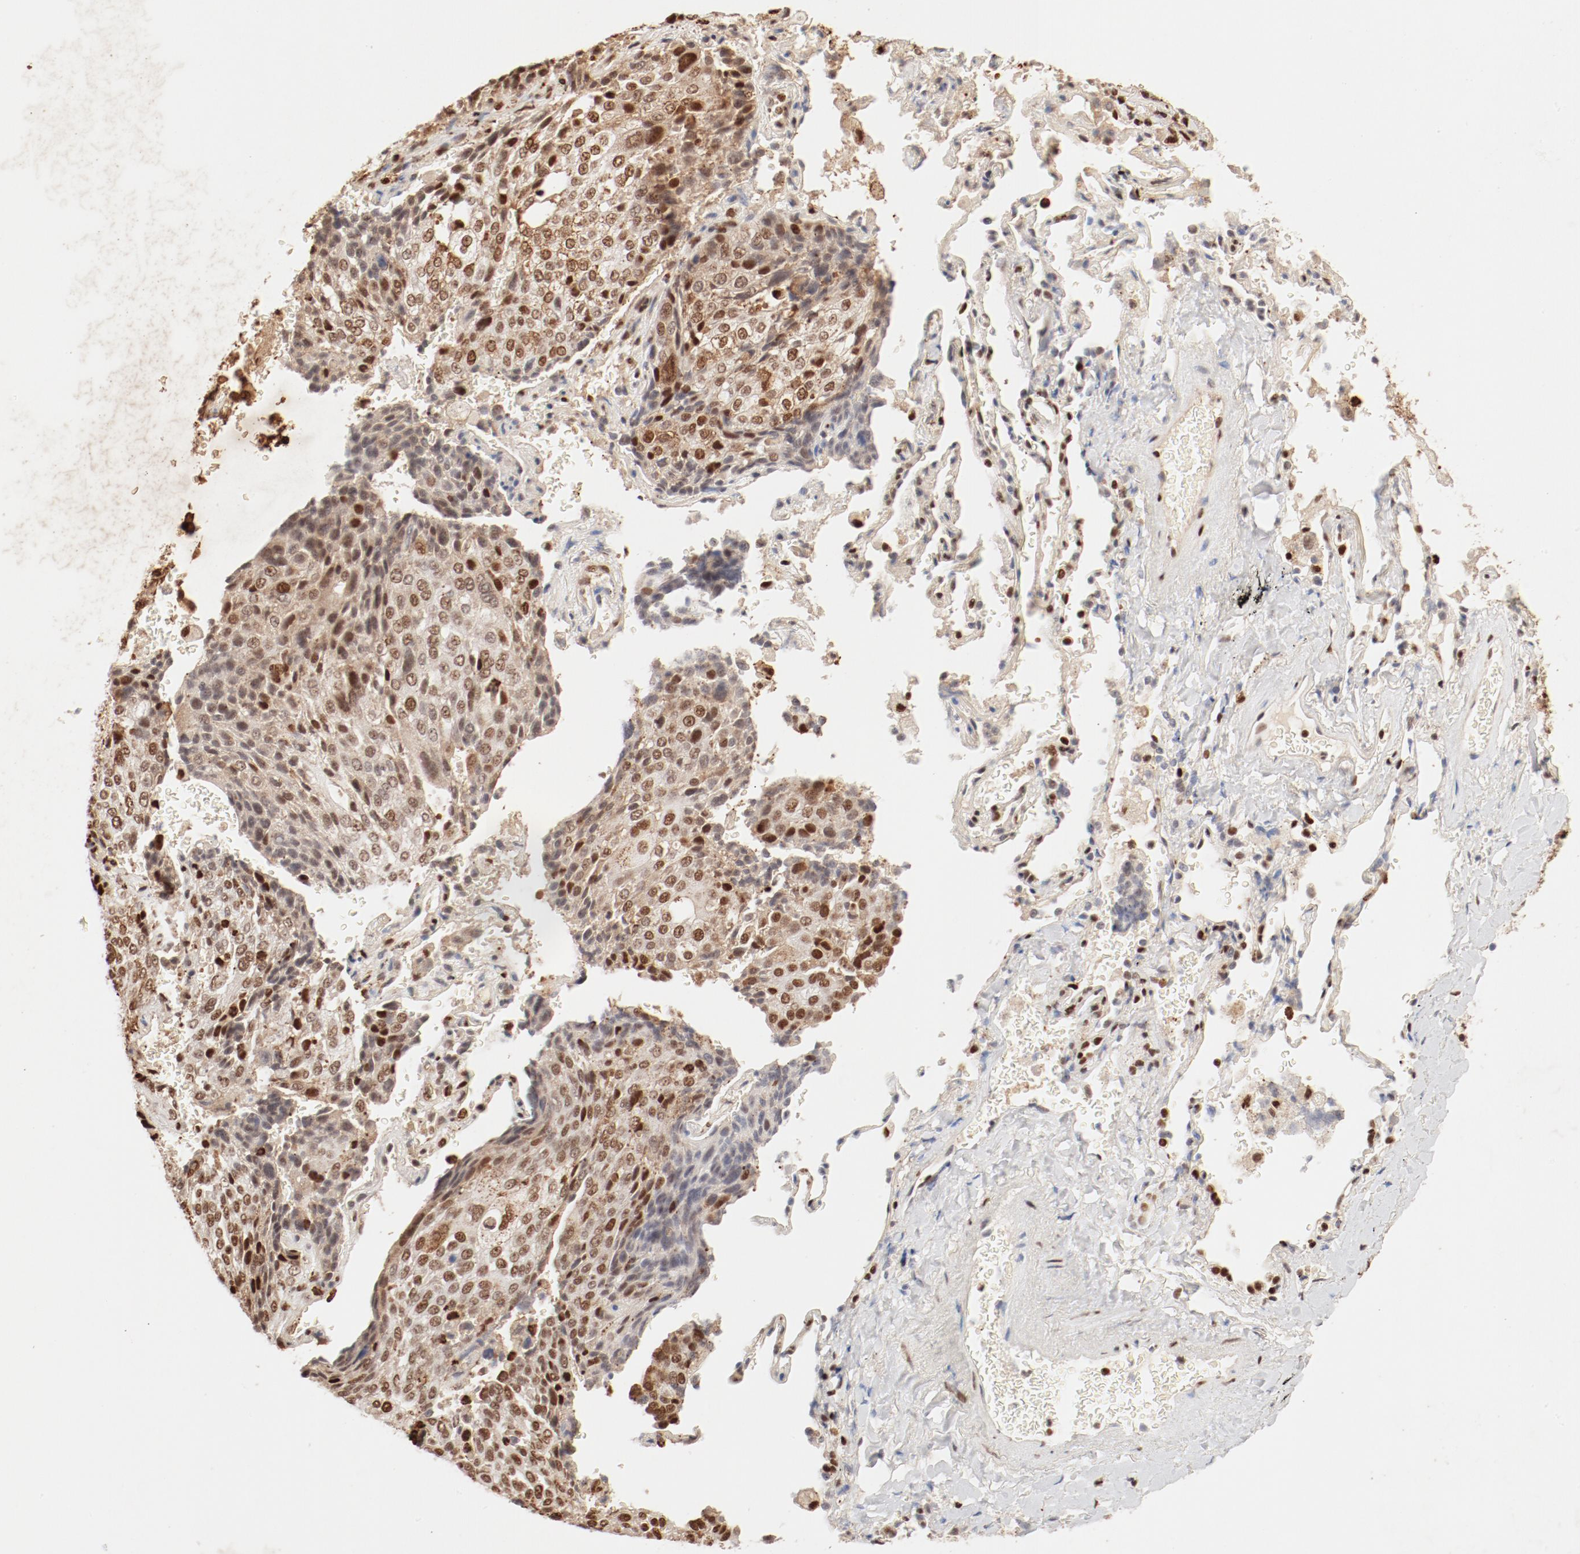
{"staining": {"intensity": "strong", "quantity": ">75%", "location": "nuclear"}, "tissue": "lung cancer", "cell_type": "Tumor cells", "image_type": "cancer", "snomed": [{"axis": "morphology", "description": "Squamous cell carcinoma, NOS"}, {"axis": "topography", "description": "Lung"}], "caption": "Immunohistochemistry staining of squamous cell carcinoma (lung), which demonstrates high levels of strong nuclear expression in approximately >75% of tumor cells indicating strong nuclear protein expression. The staining was performed using DAB (3,3'-diaminobenzidine) (brown) for protein detection and nuclei were counterstained in hematoxylin (blue).", "gene": "FAM50A", "patient": {"sex": "male", "age": 54}}